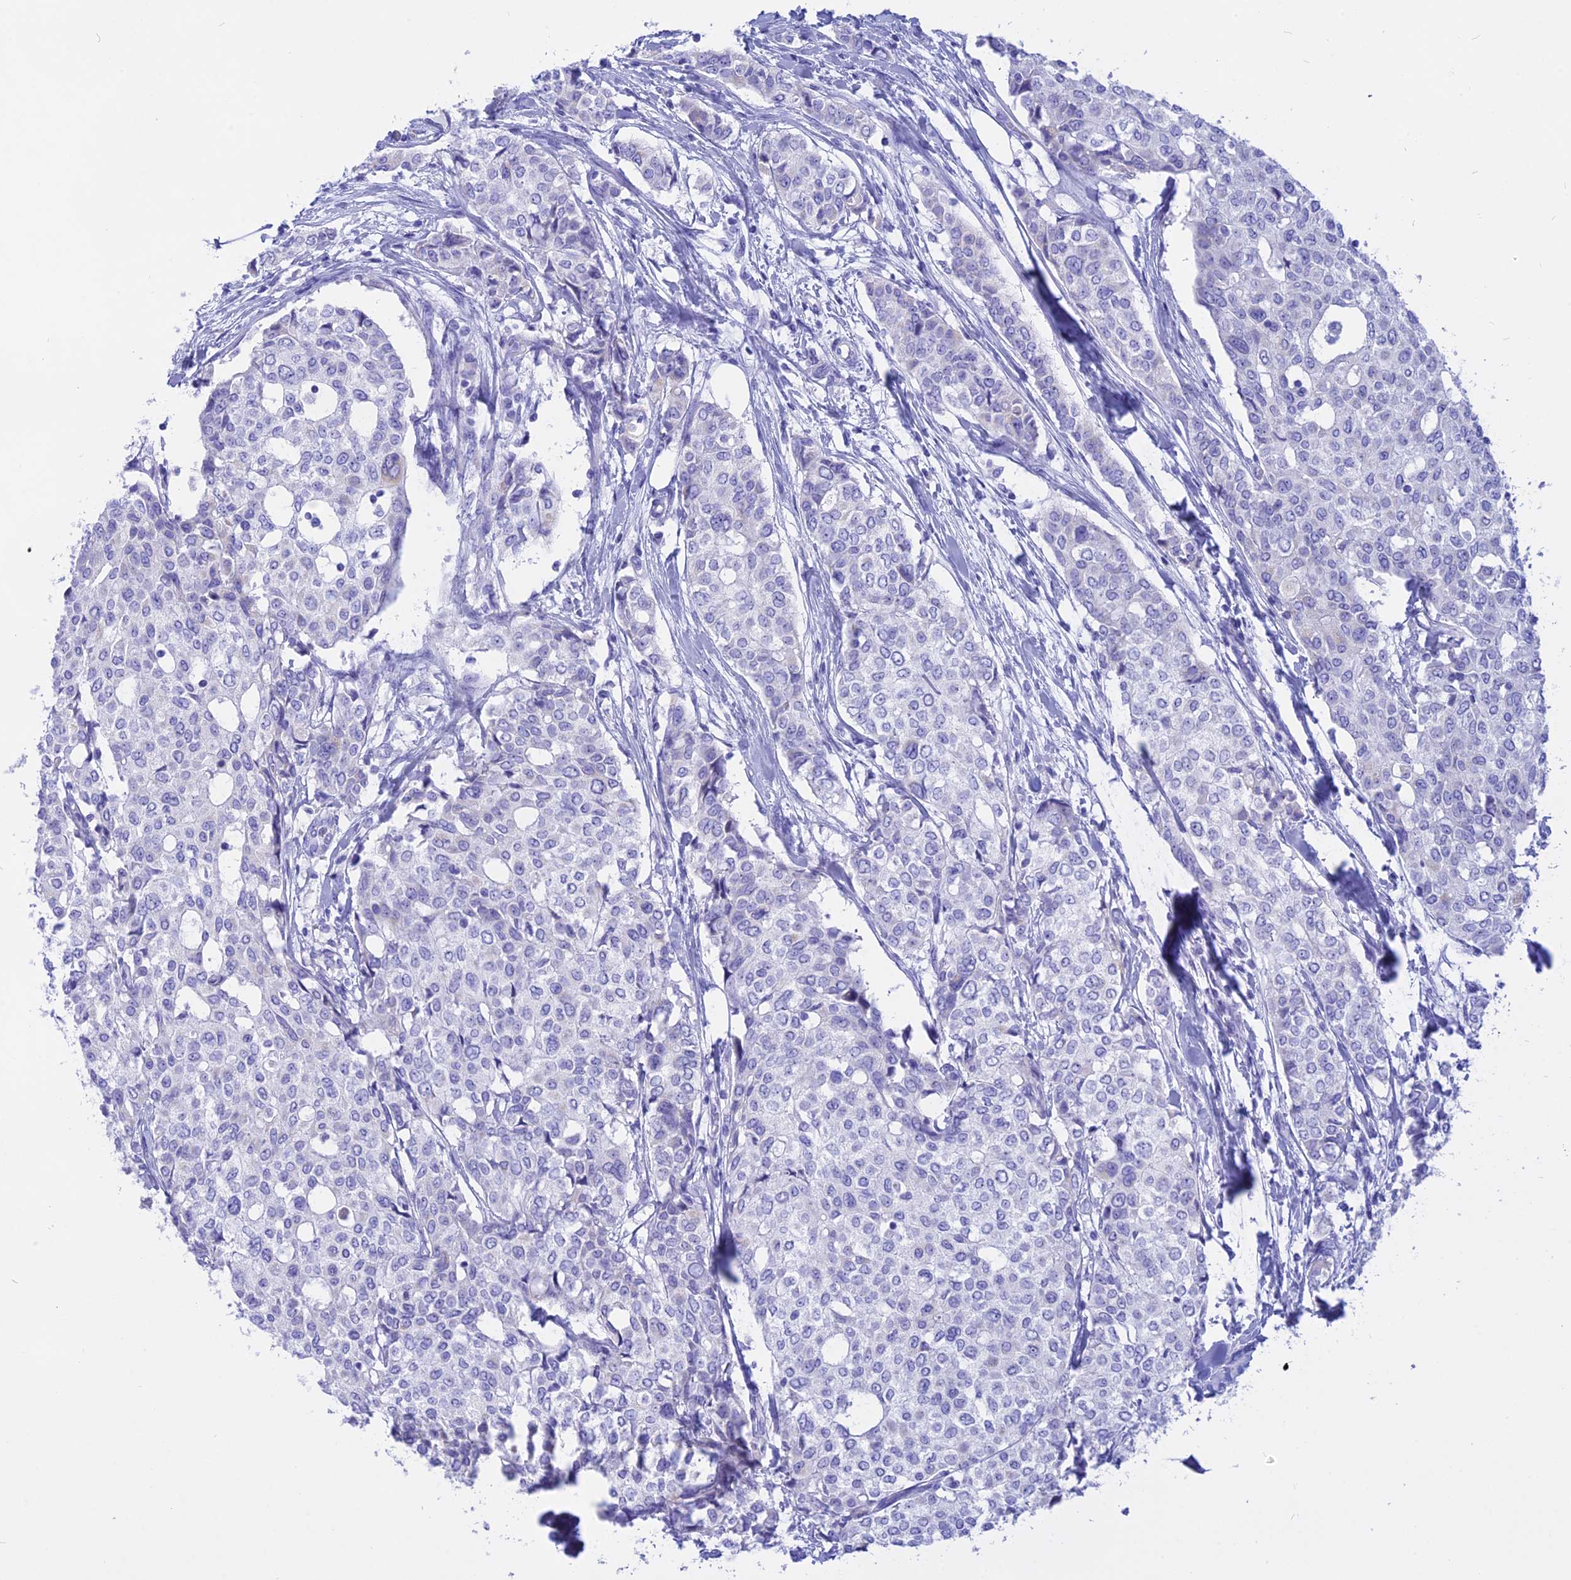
{"staining": {"intensity": "negative", "quantity": "none", "location": "none"}, "tissue": "breast cancer", "cell_type": "Tumor cells", "image_type": "cancer", "snomed": [{"axis": "morphology", "description": "Lobular carcinoma"}, {"axis": "topography", "description": "Breast"}], "caption": "DAB immunohistochemical staining of breast lobular carcinoma displays no significant positivity in tumor cells. (DAB (3,3'-diaminobenzidine) IHC, high magnification).", "gene": "ISCA1", "patient": {"sex": "female", "age": 51}}